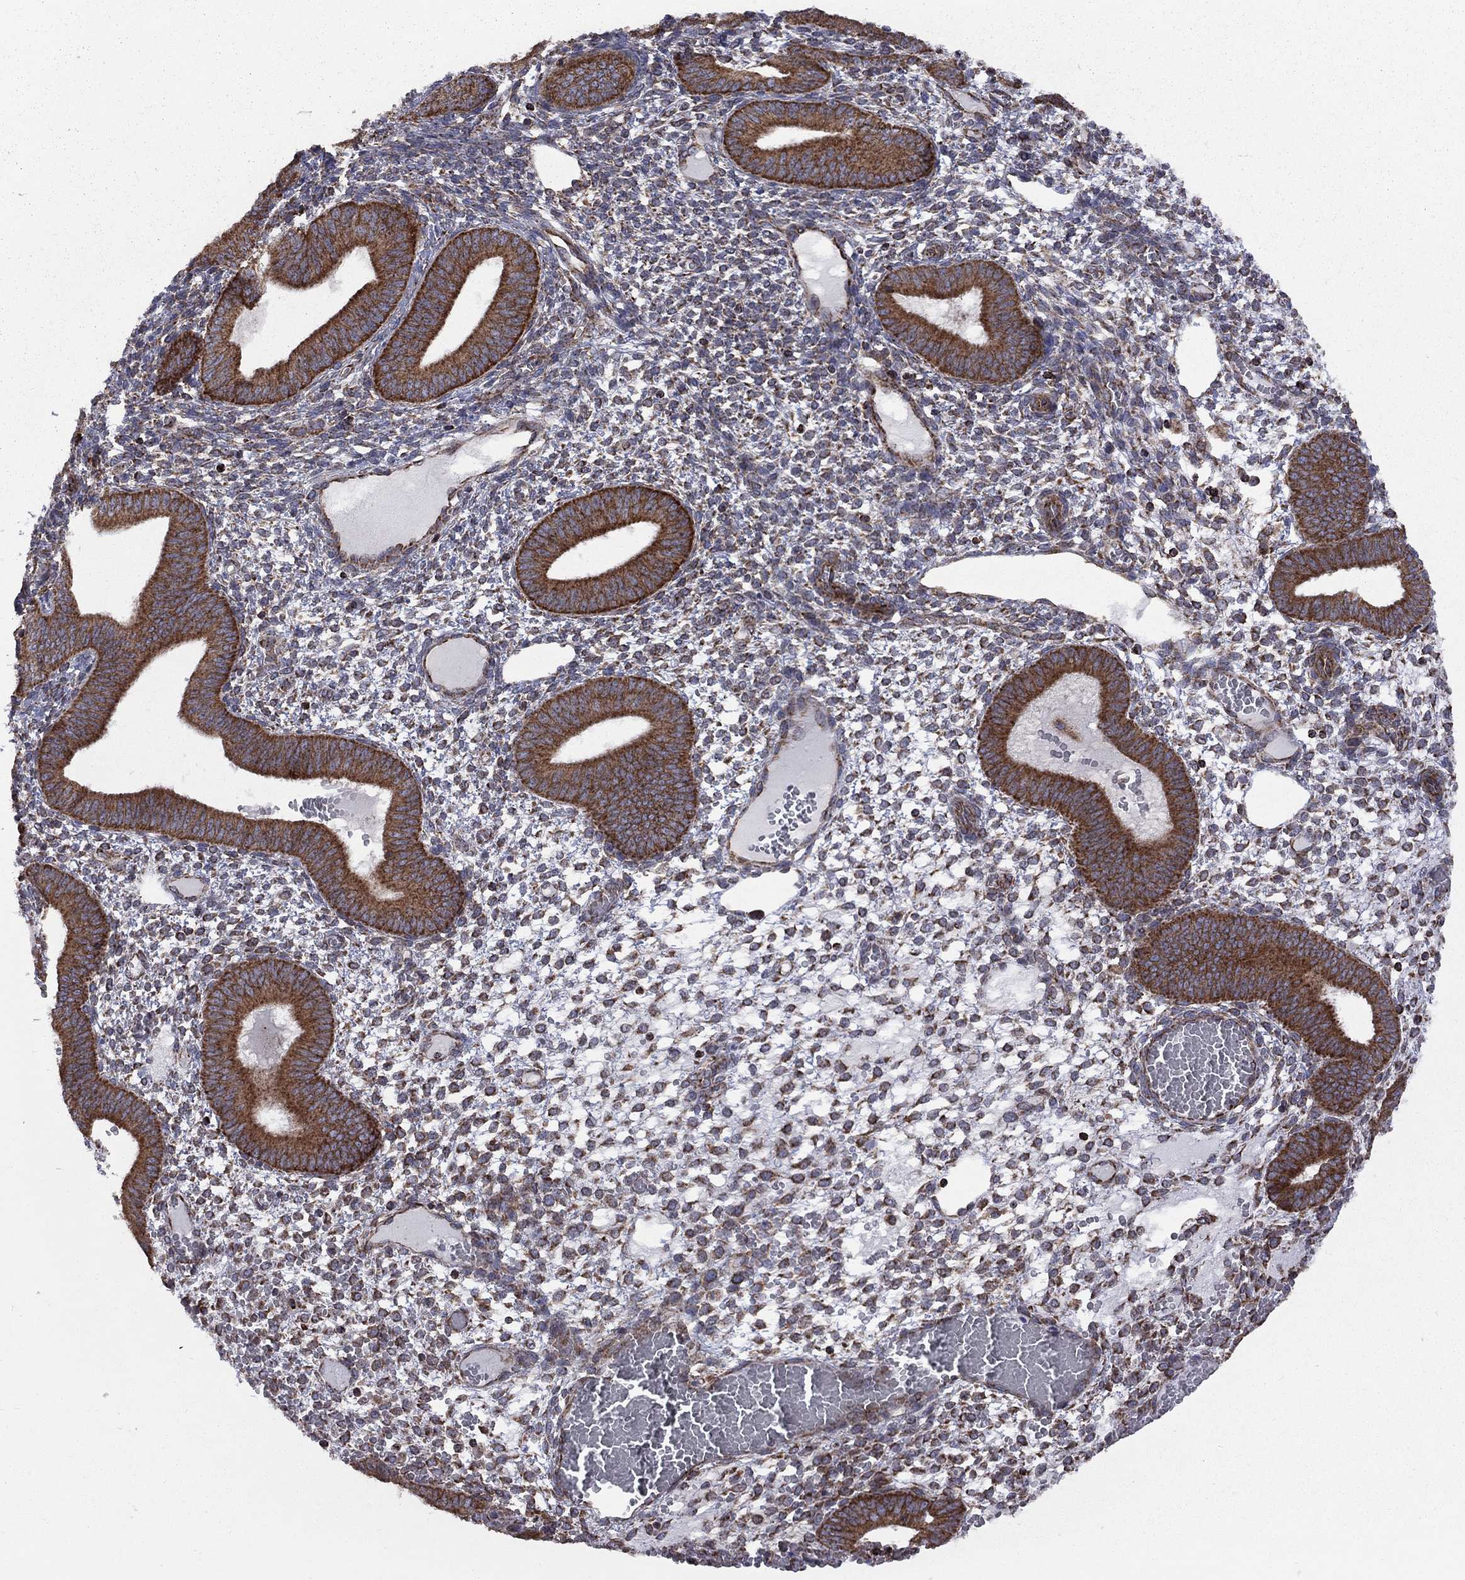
{"staining": {"intensity": "moderate", "quantity": "<25%", "location": "cytoplasmic/membranous"}, "tissue": "endometrium", "cell_type": "Cells in endometrial stroma", "image_type": "normal", "snomed": [{"axis": "morphology", "description": "Normal tissue, NOS"}, {"axis": "topography", "description": "Endometrium"}], "caption": "Normal endometrium was stained to show a protein in brown. There is low levels of moderate cytoplasmic/membranous positivity in approximately <25% of cells in endometrial stroma. The staining was performed using DAB (3,3'-diaminobenzidine) to visualize the protein expression in brown, while the nuclei were stained in blue with hematoxylin (Magnification: 20x).", "gene": "CLPTM1", "patient": {"sex": "female", "age": 42}}